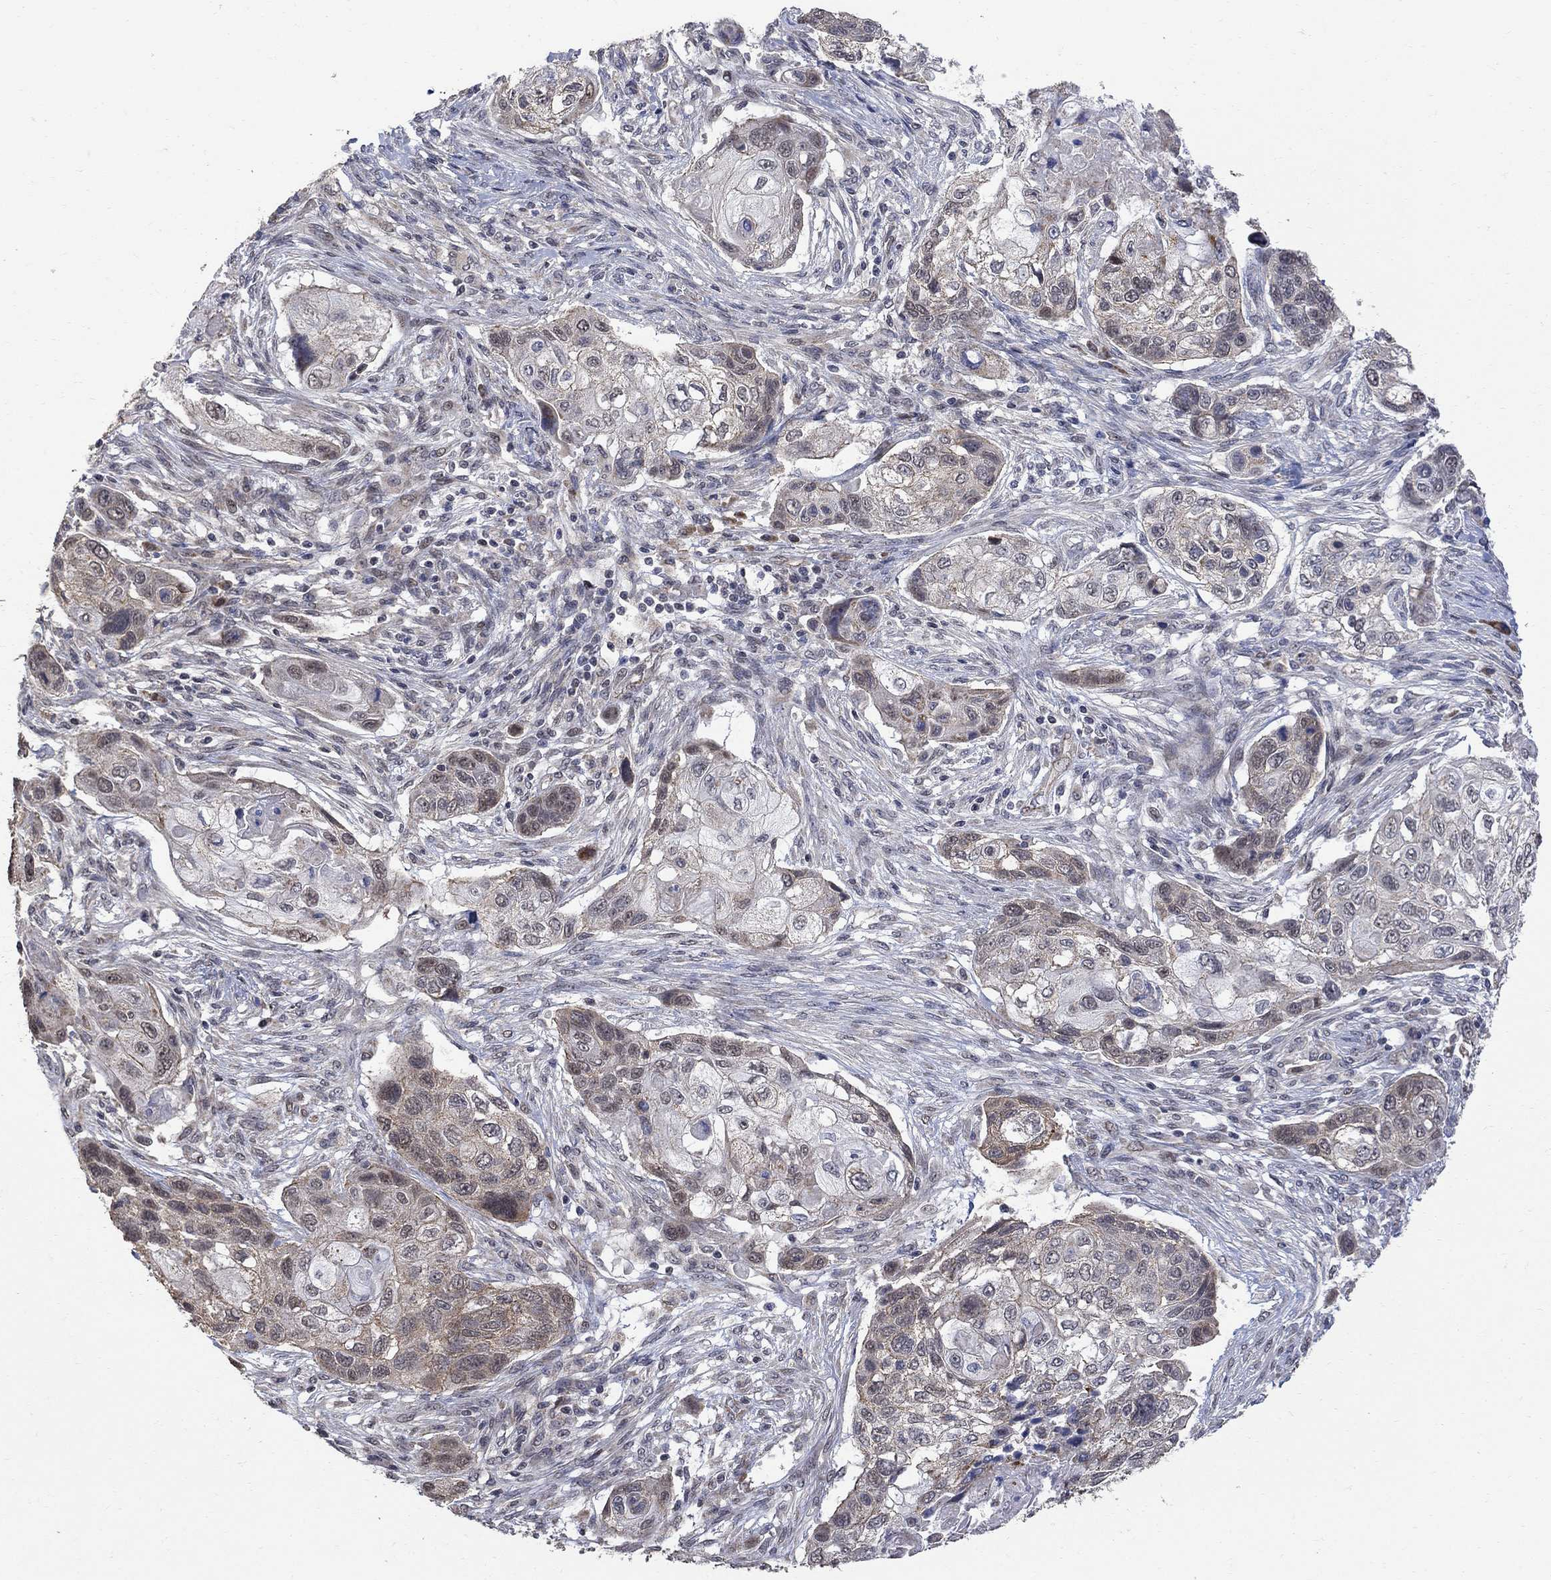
{"staining": {"intensity": "weak", "quantity": "25%-75%", "location": "cytoplasmic/membranous"}, "tissue": "lung cancer", "cell_type": "Tumor cells", "image_type": "cancer", "snomed": [{"axis": "morphology", "description": "Normal tissue, NOS"}, {"axis": "morphology", "description": "Squamous cell carcinoma, NOS"}, {"axis": "topography", "description": "Bronchus"}, {"axis": "topography", "description": "Lung"}], "caption": "A photomicrograph showing weak cytoplasmic/membranous staining in approximately 25%-75% of tumor cells in lung cancer (squamous cell carcinoma), as visualized by brown immunohistochemical staining.", "gene": "ANKRA2", "patient": {"sex": "male", "age": 69}}